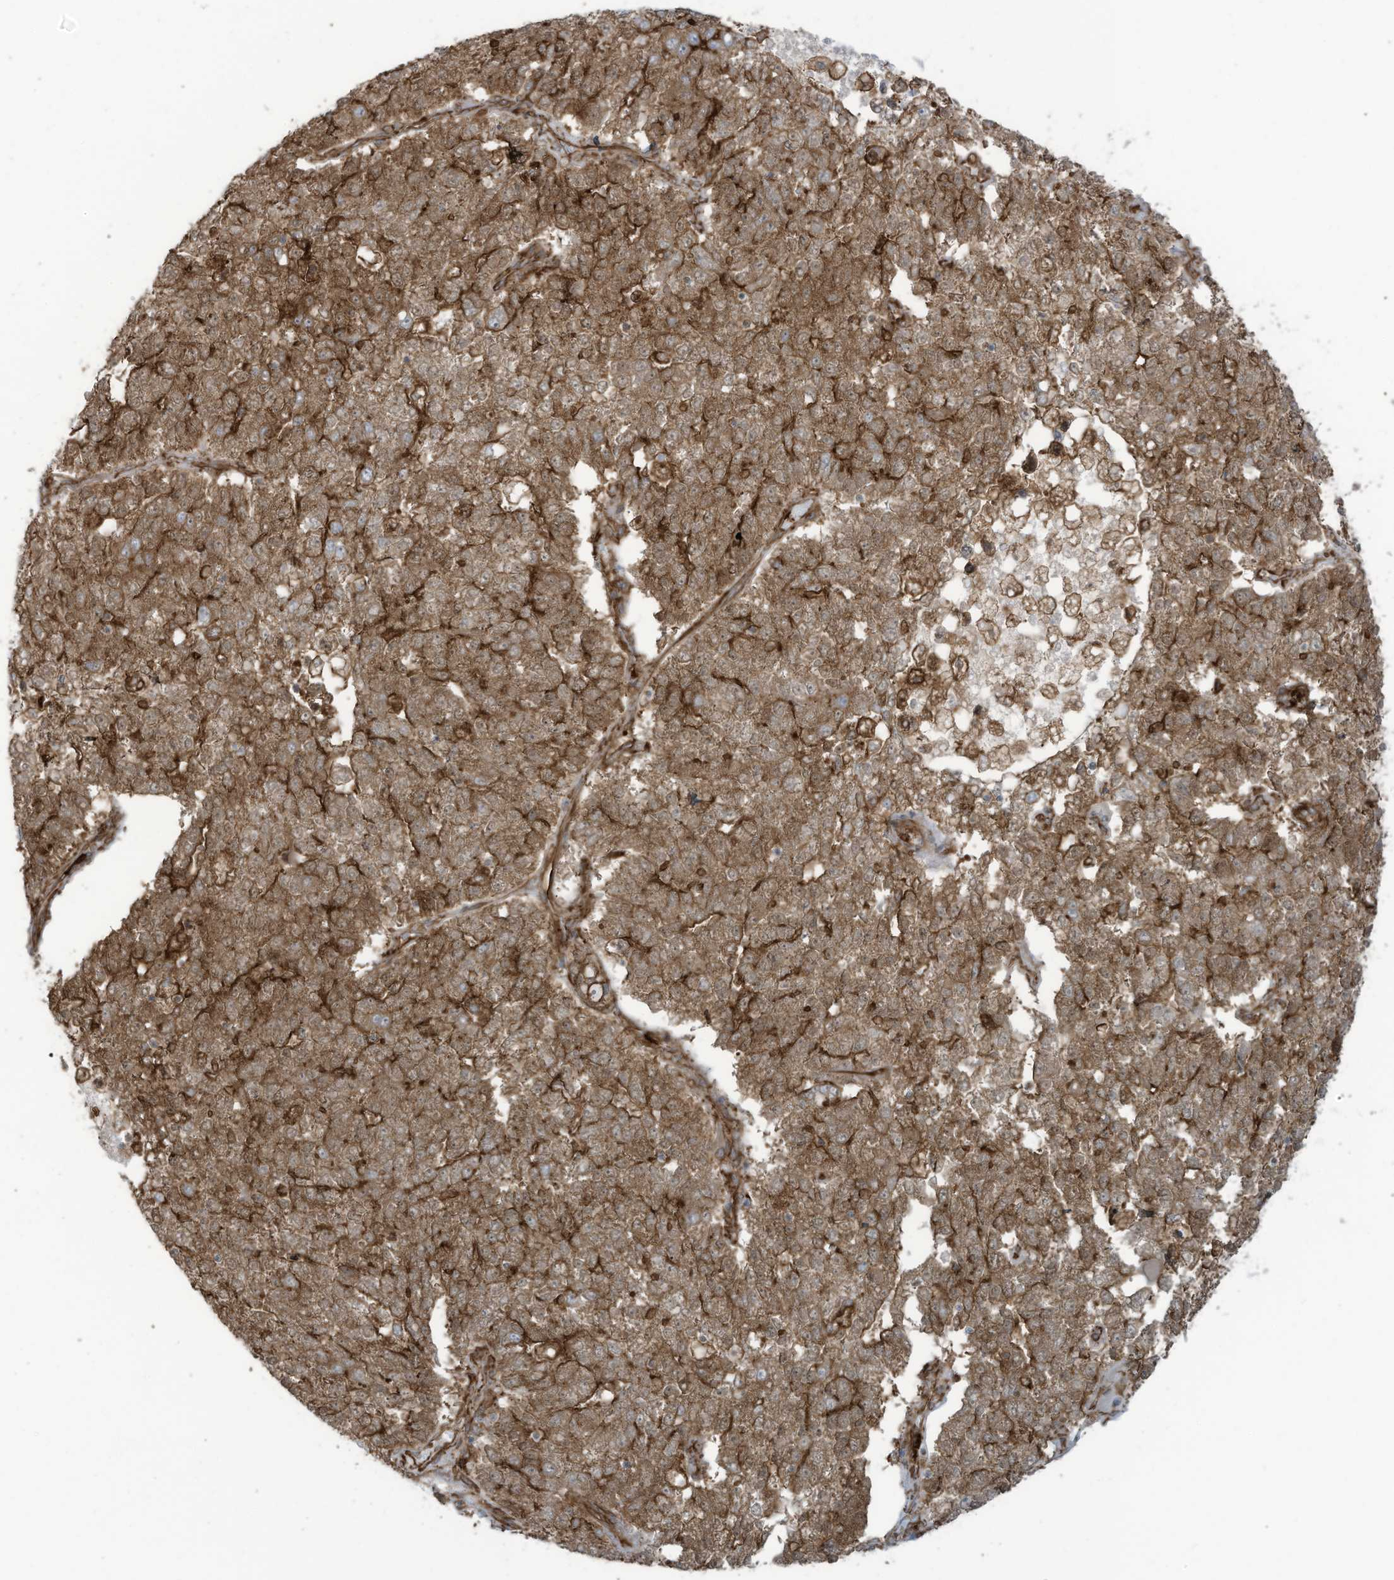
{"staining": {"intensity": "moderate", "quantity": ">75%", "location": "cytoplasmic/membranous"}, "tissue": "pancreatic cancer", "cell_type": "Tumor cells", "image_type": "cancer", "snomed": [{"axis": "morphology", "description": "Adenocarcinoma, NOS"}, {"axis": "topography", "description": "Pancreas"}], "caption": "Pancreatic cancer stained with immunohistochemistry exhibits moderate cytoplasmic/membranous expression in approximately >75% of tumor cells.", "gene": "SLC9A2", "patient": {"sex": "female", "age": 61}}